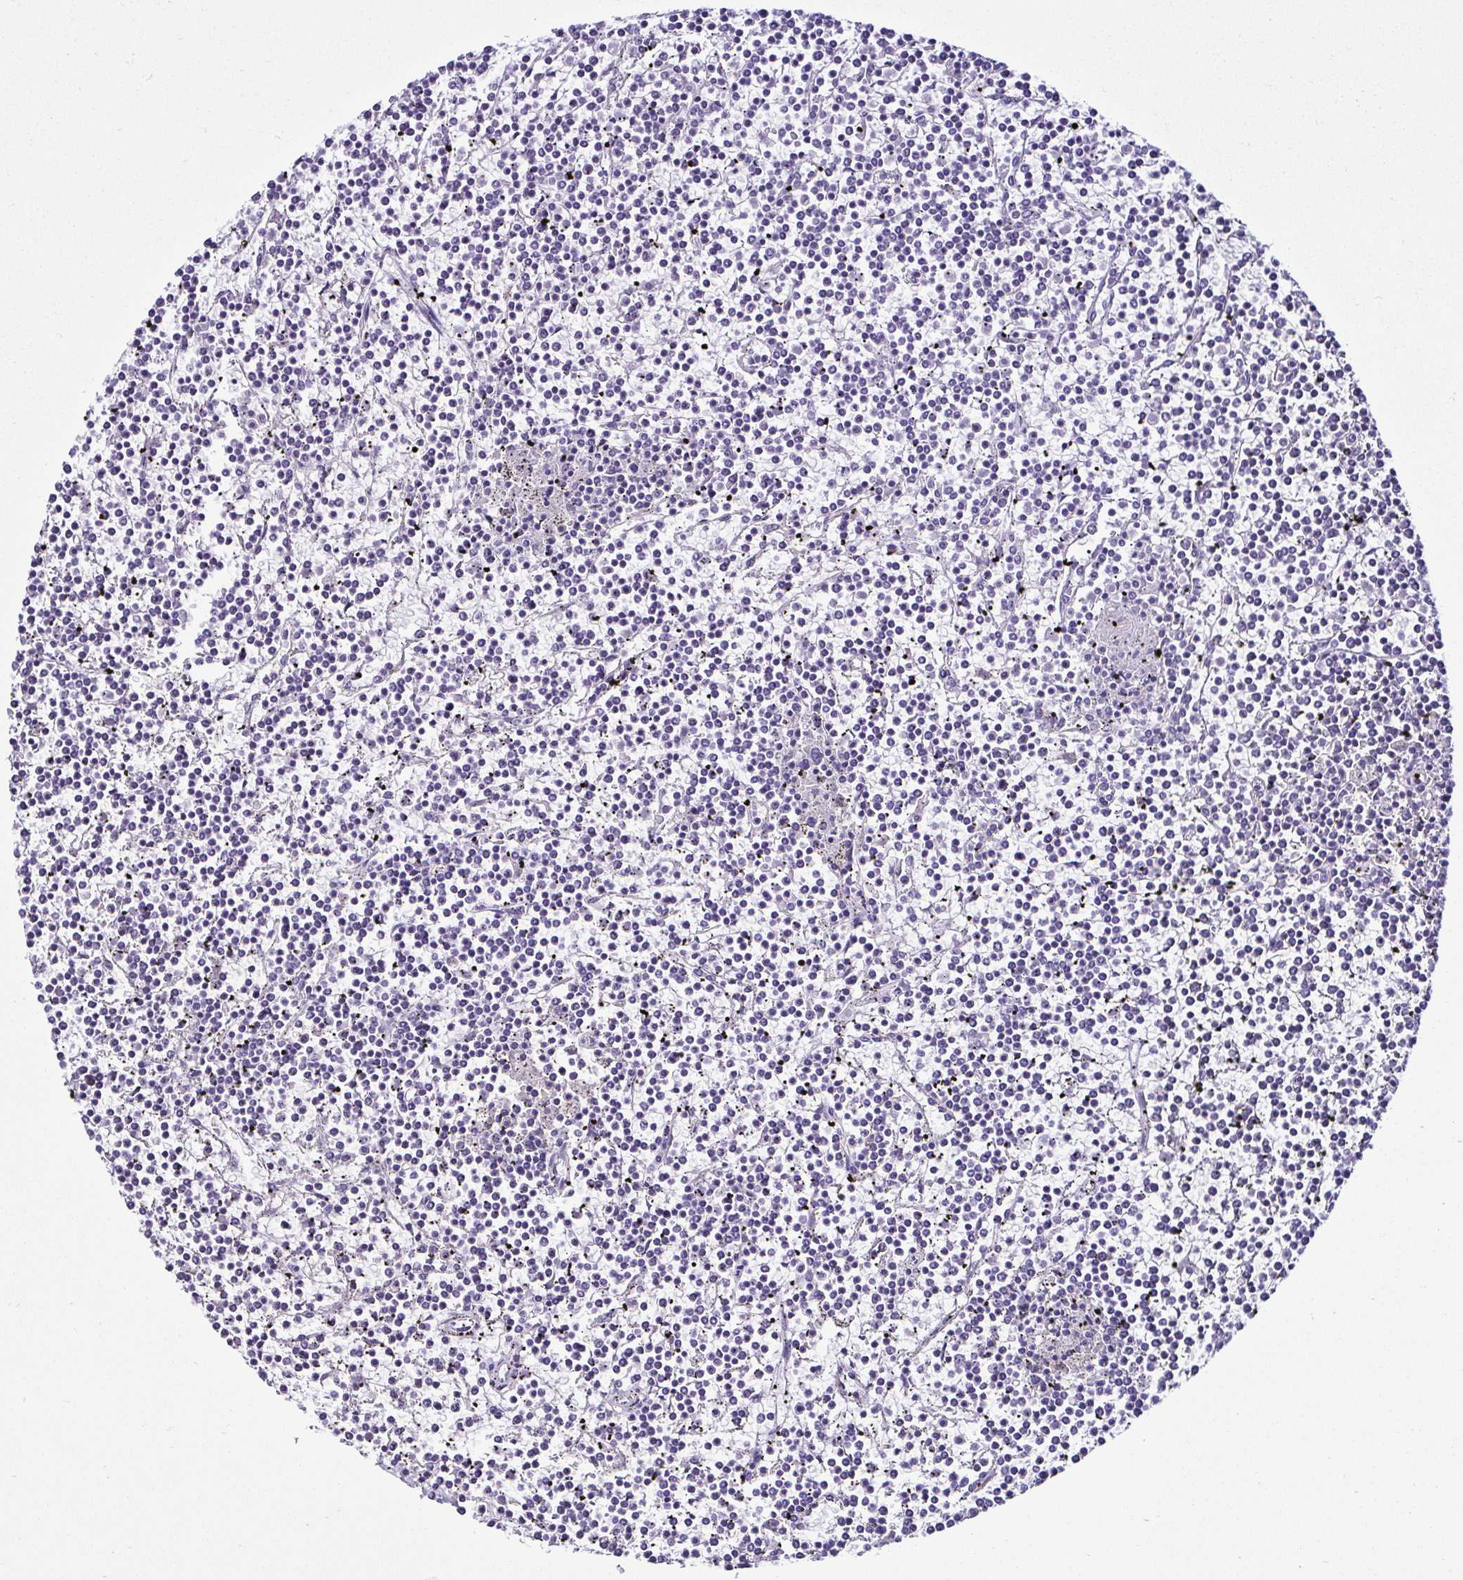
{"staining": {"intensity": "negative", "quantity": "none", "location": "none"}, "tissue": "lymphoma", "cell_type": "Tumor cells", "image_type": "cancer", "snomed": [{"axis": "morphology", "description": "Malignant lymphoma, non-Hodgkin's type, Low grade"}, {"axis": "topography", "description": "Spleen"}], "caption": "Tumor cells are negative for brown protein staining in lymphoma.", "gene": "SRL", "patient": {"sex": "female", "age": 19}}